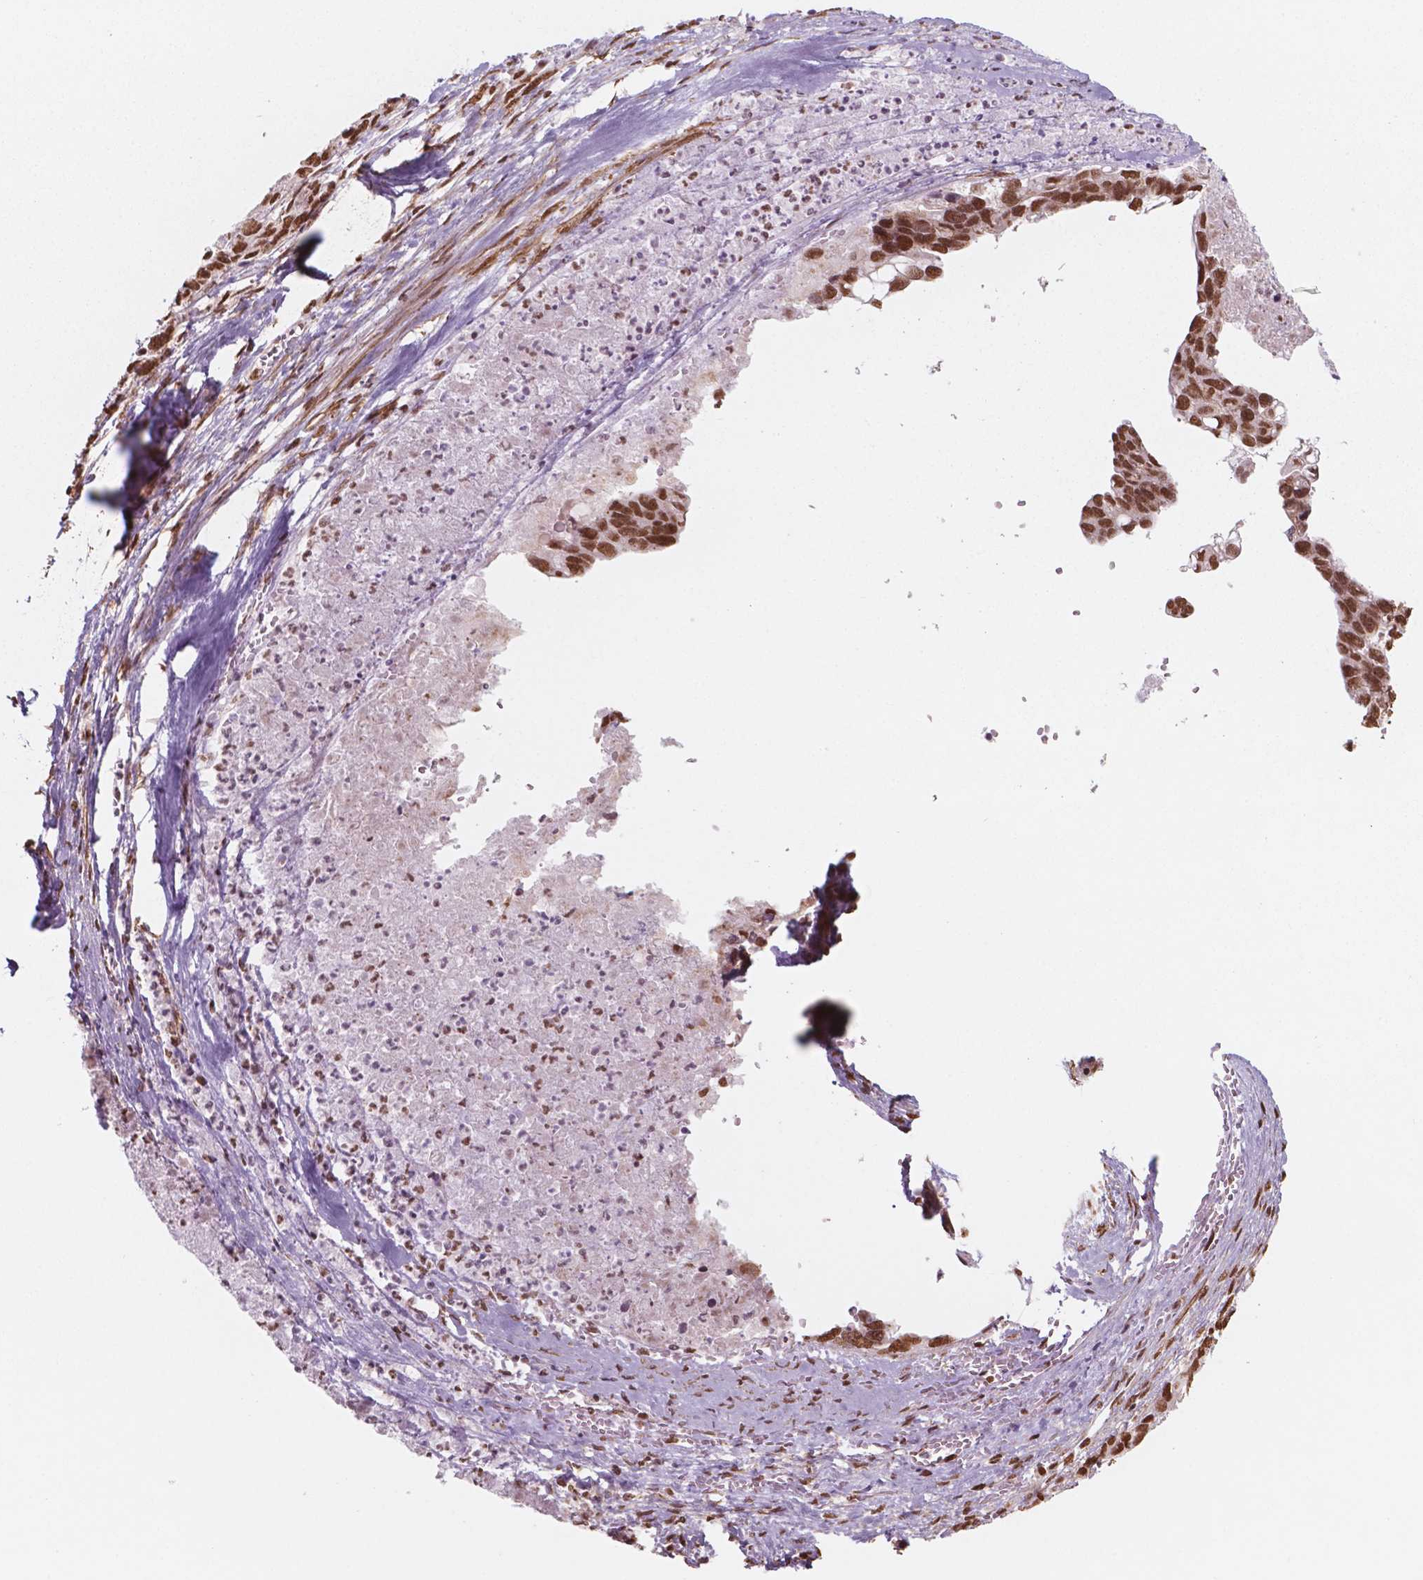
{"staining": {"intensity": "moderate", "quantity": ">75%", "location": "nuclear"}, "tissue": "ovarian cancer", "cell_type": "Tumor cells", "image_type": "cancer", "snomed": [{"axis": "morphology", "description": "Cystadenocarcinoma, serous, NOS"}, {"axis": "topography", "description": "Ovary"}], "caption": "Moderate nuclear protein positivity is seen in approximately >75% of tumor cells in ovarian serous cystadenocarcinoma.", "gene": "GTF3C5", "patient": {"sex": "female", "age": 69}}